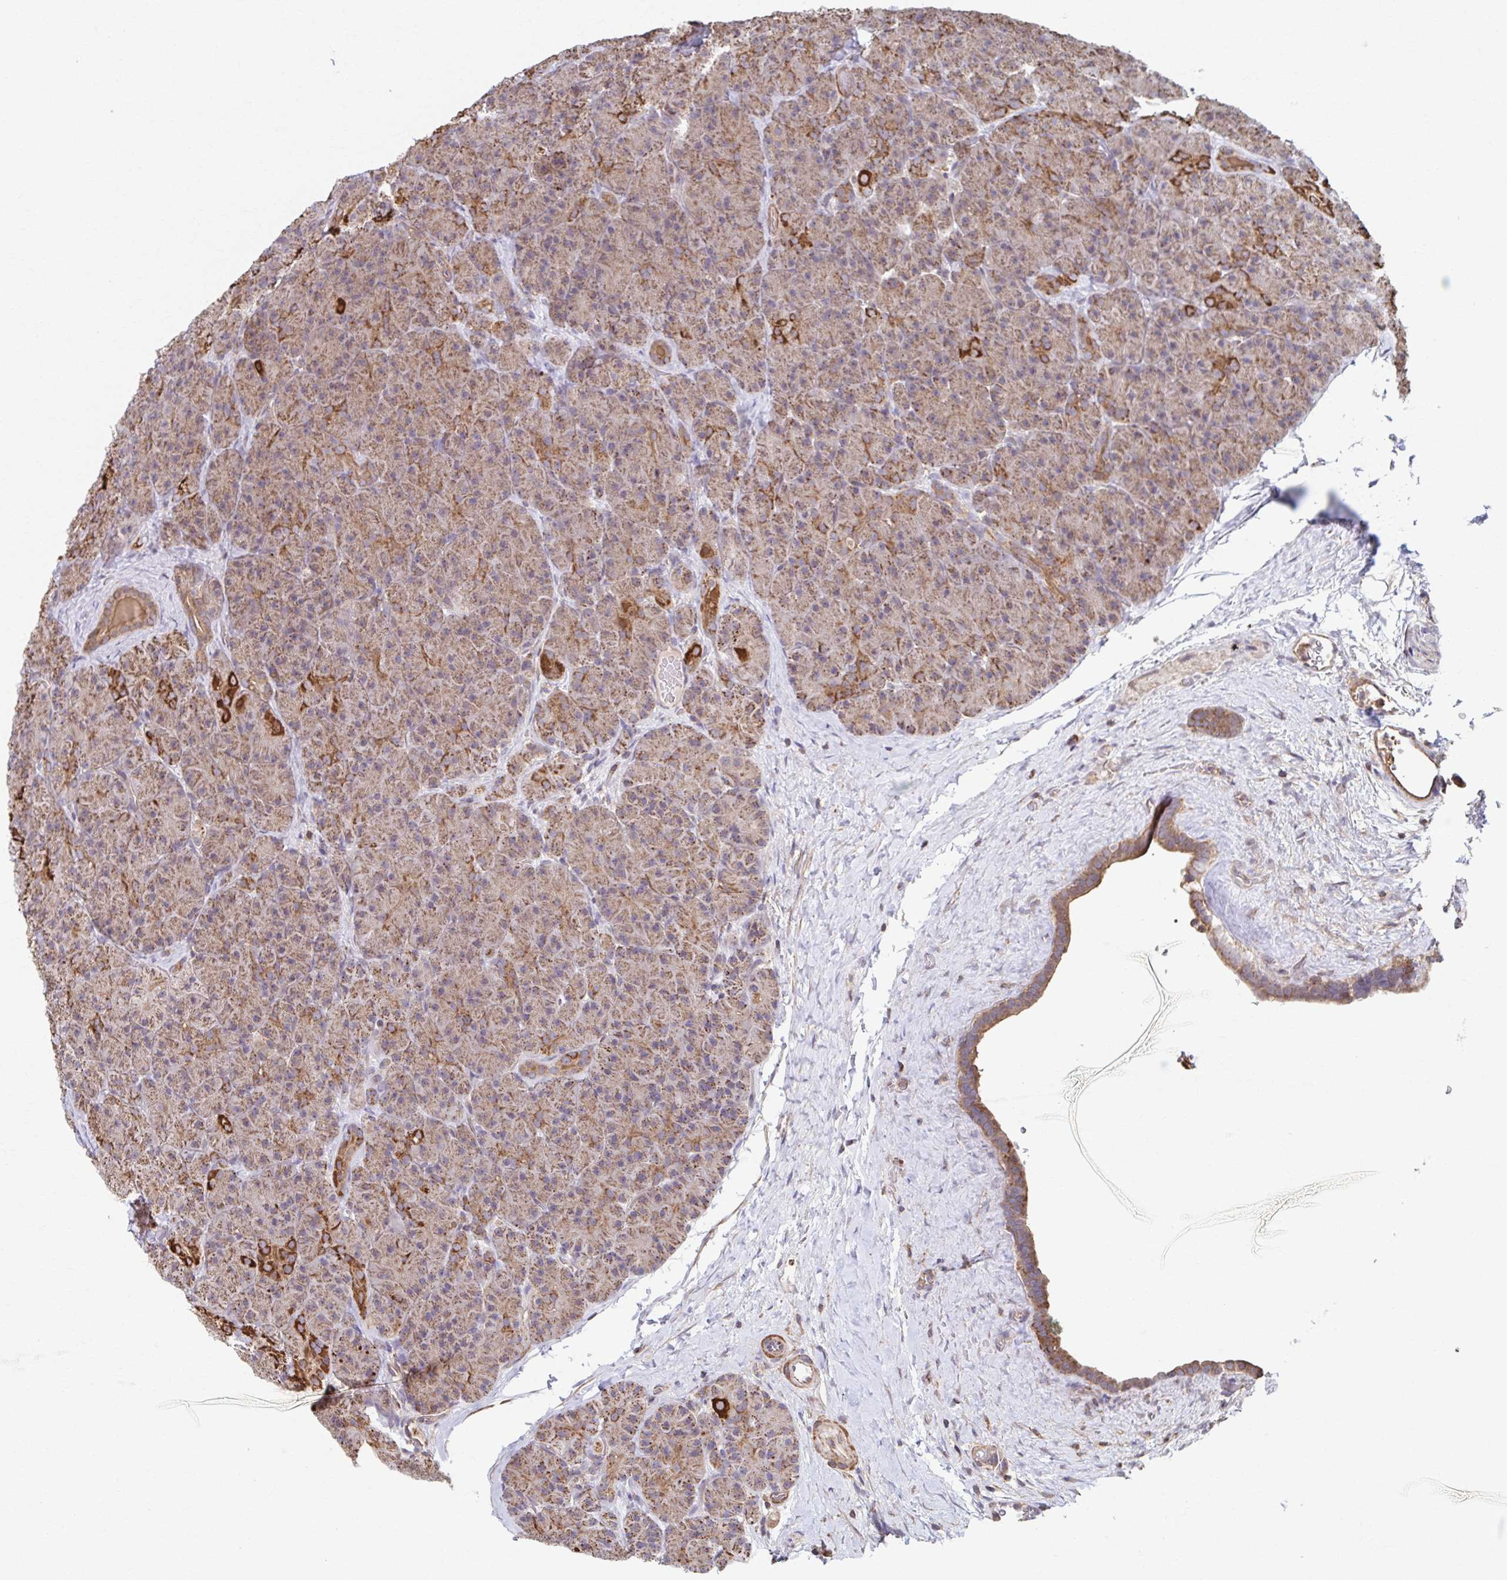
{"staining": {"intensity": "moderate", "quantity": ">75%", "location": "cytoplasmic/membranous"}, "tissue": "pancreas", "cell_type": "Exocrine glandular cells", "image_type": "normal", "snomed": [{"axis": "morphology", "description": "Normal tissue, NOS"}, {"axis": "topography", "description": "Pancreas"}], "caption": "This micrograph demonstrates IHC staining of normal human pancreas, with medium moderate cytoplasmic/membranous positivity in approximately >75% of exocrine glandular cells.", "gene": "KLHL34", "patient": {"sex": "male", "age": 57}}